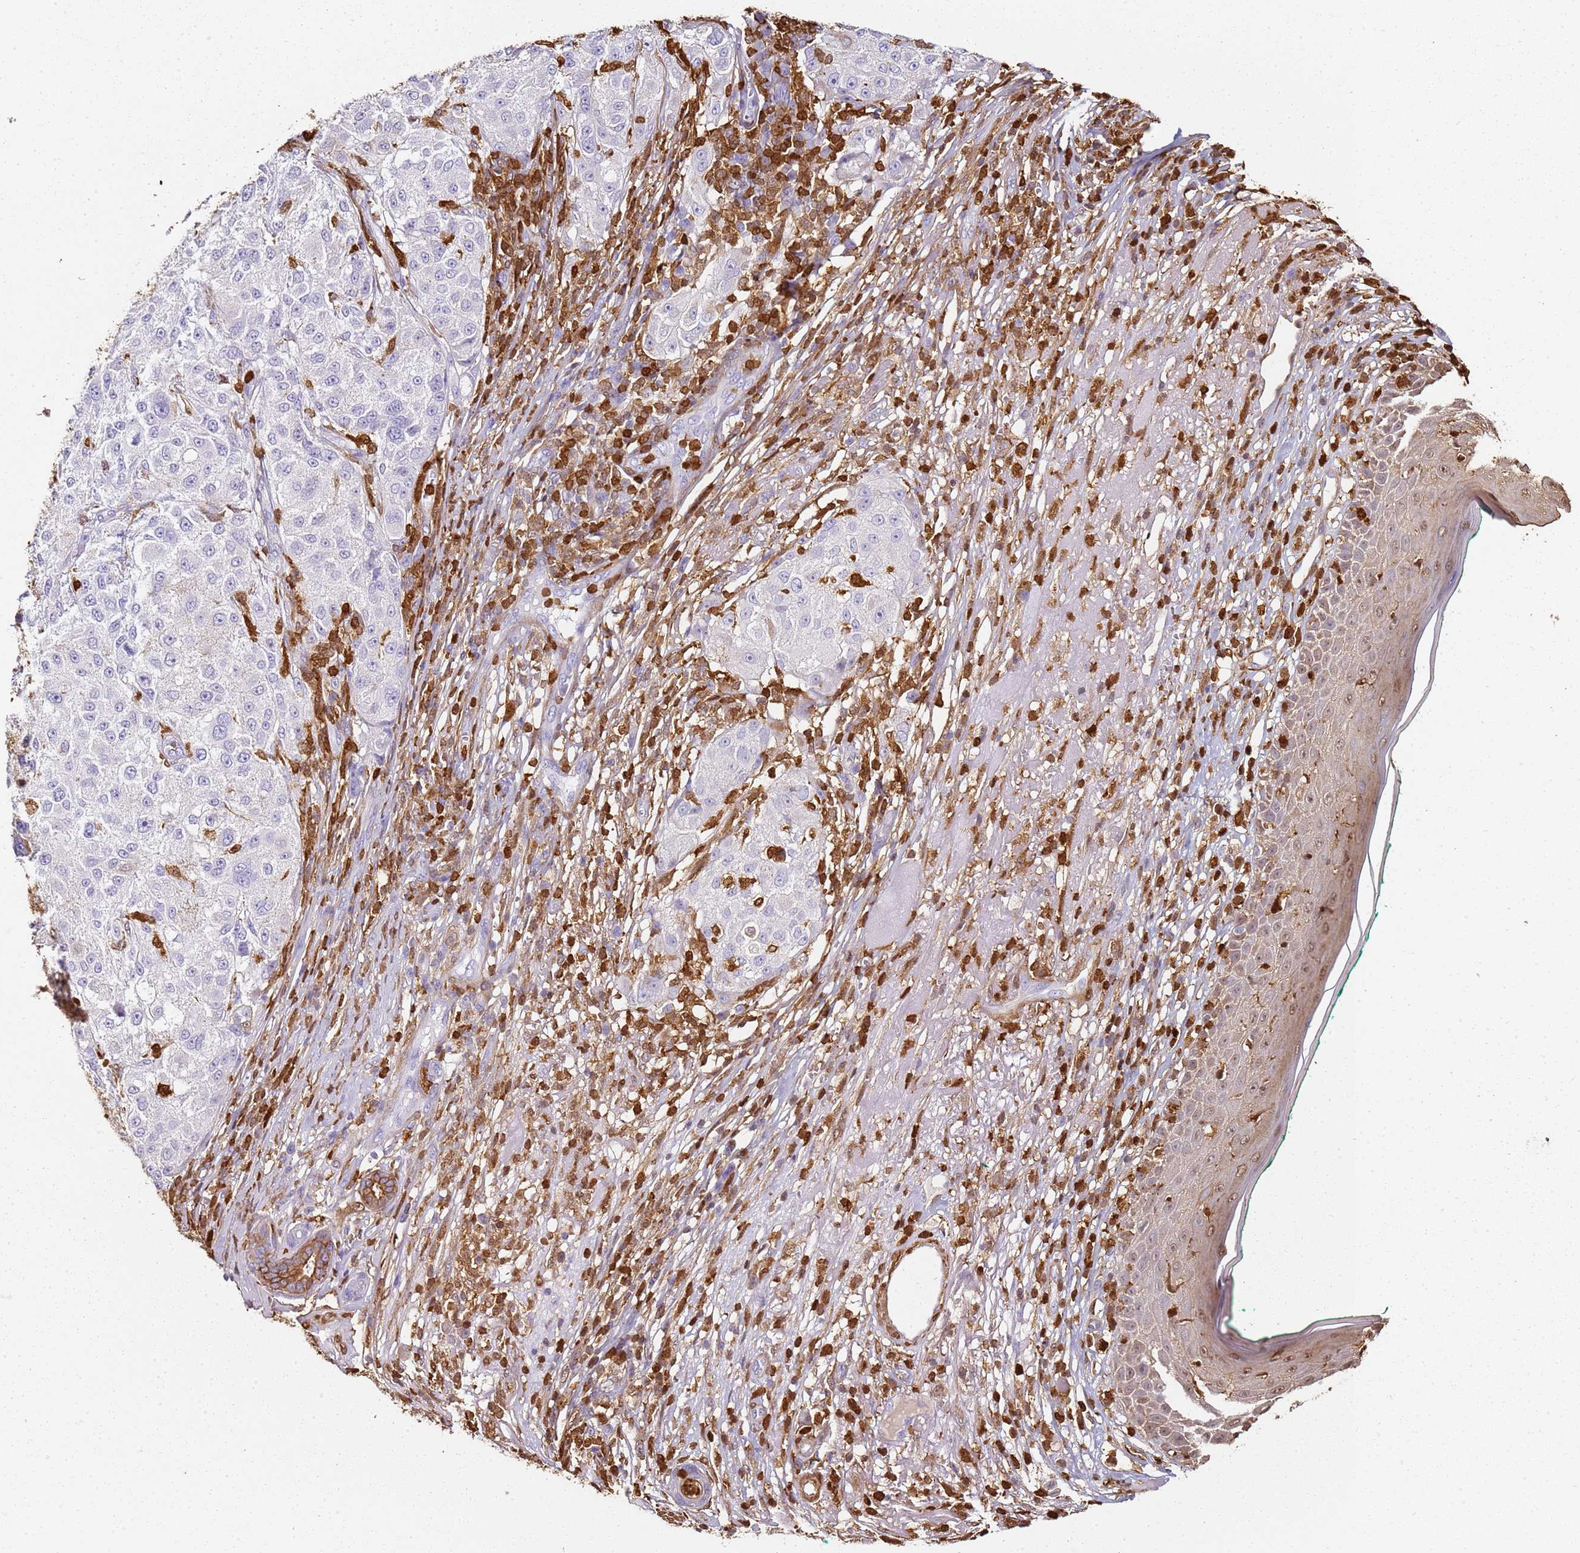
{"staining": {"intensity": "negative", "quantity": "none", "location": "none"}, "tissue": "melanoma", "cell_type": "Tumor cells", "image_type": "cancer", "snomed": [{"axis": "morphology", "description": "Necrosis, NOS"}, {"axis": "morphology", "description": "Malignant melanoma, NOS"}, {"axis": "topography", "description": "Skin"}], "caption": "Malignant melanoma was stained to show a protein in brown. There is no significant staining in tumor cells.", "gene": "S100A4", "patient": {"sex": "female", "age": 87}}